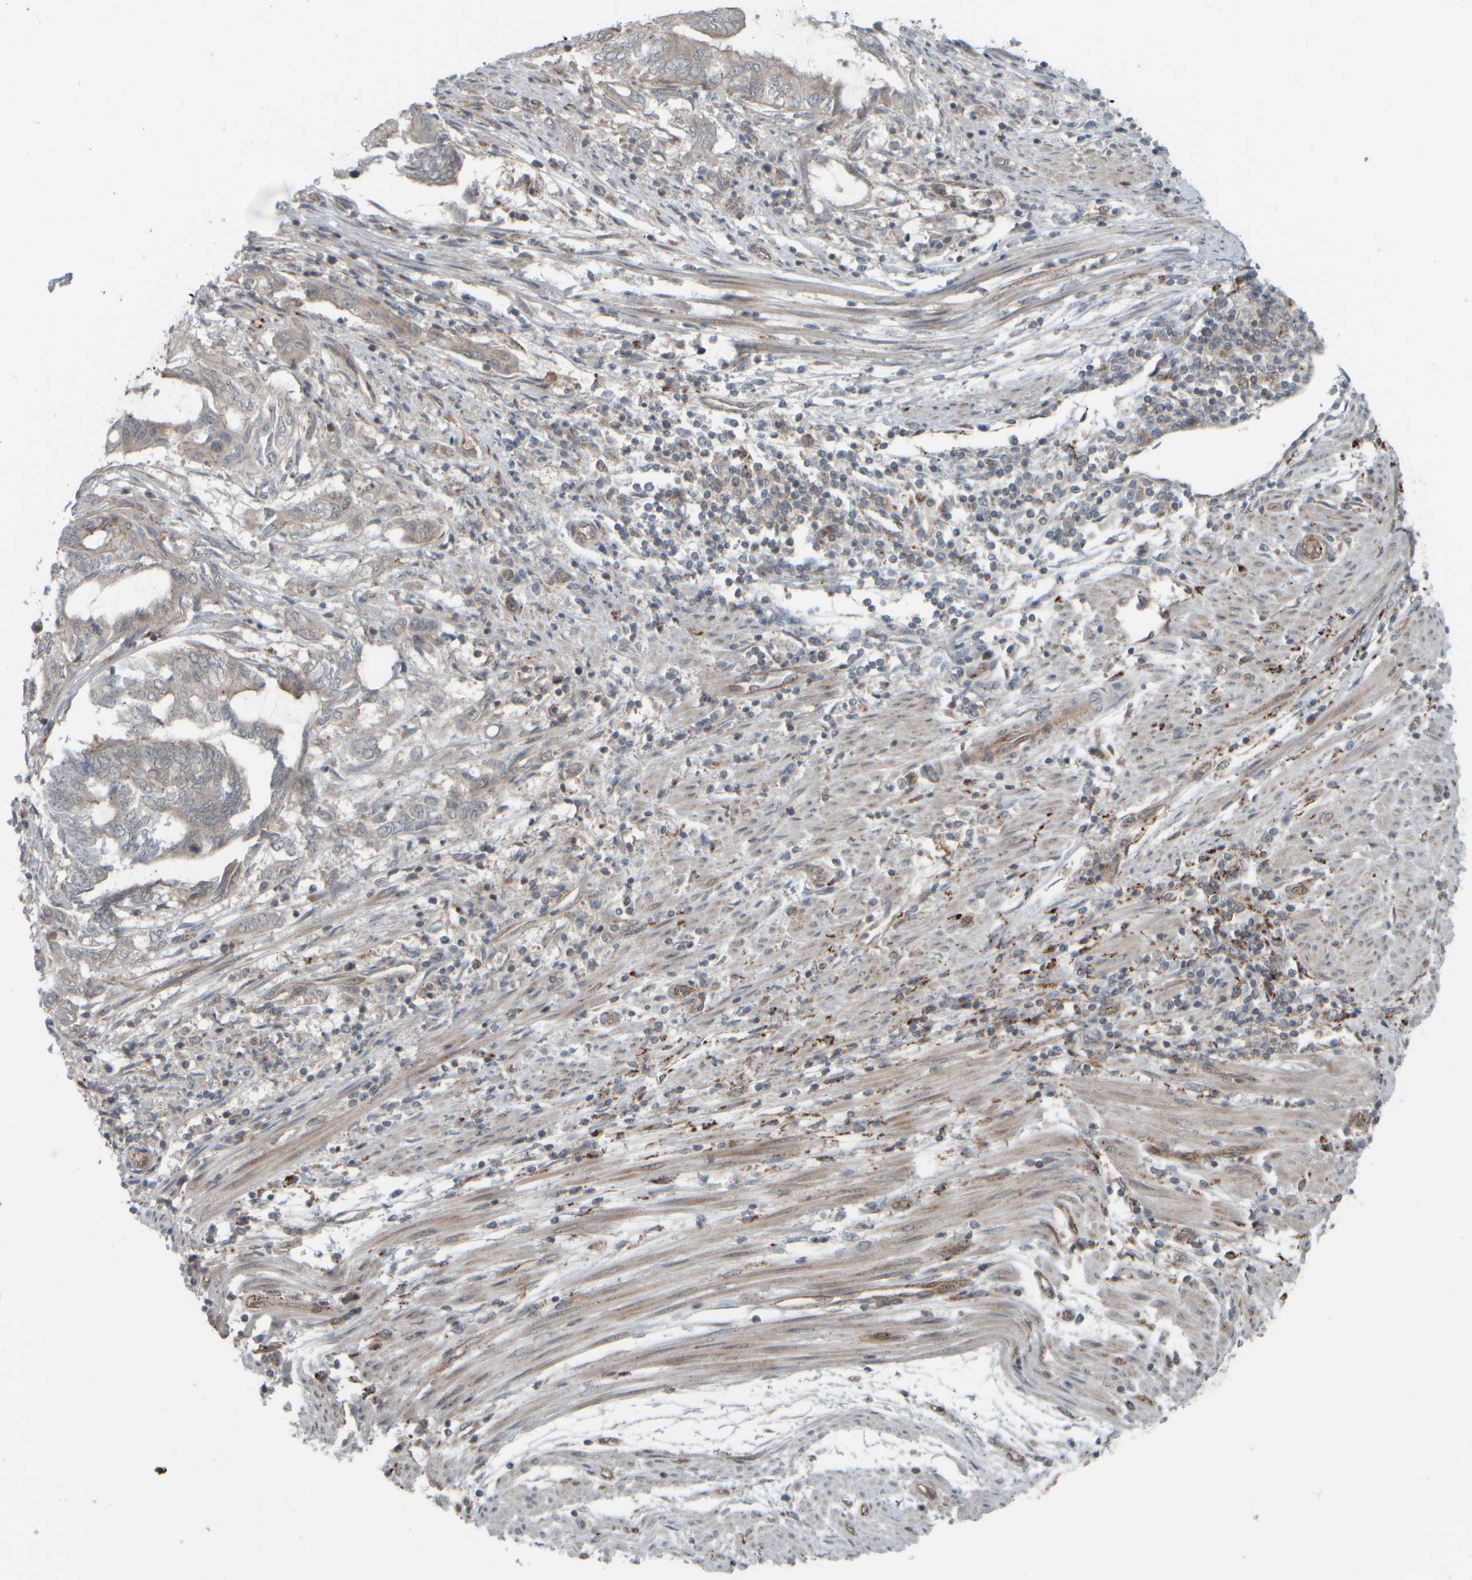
{"staining": {"intensity": "weak", "quantity": "<25%", "location": "cytoplasmic/membranous"}, "tissue": "endometrial cancer", "cell_type": "Tumor cells", "image_type": "cancer", "snomed": [{"axis": "morphology", "description": "Adenocarcinoma, NOS"}, {"axis": "topography", "description": "Uterus"}, {"axis": "topography", "description": "Endometrium"}], "caption": "Tumor cells are negative for brown protein staining in endometrial adenocarcinoma.", "gene": "GIGYF1", "patient": {"sex": "female", "age": 70}}